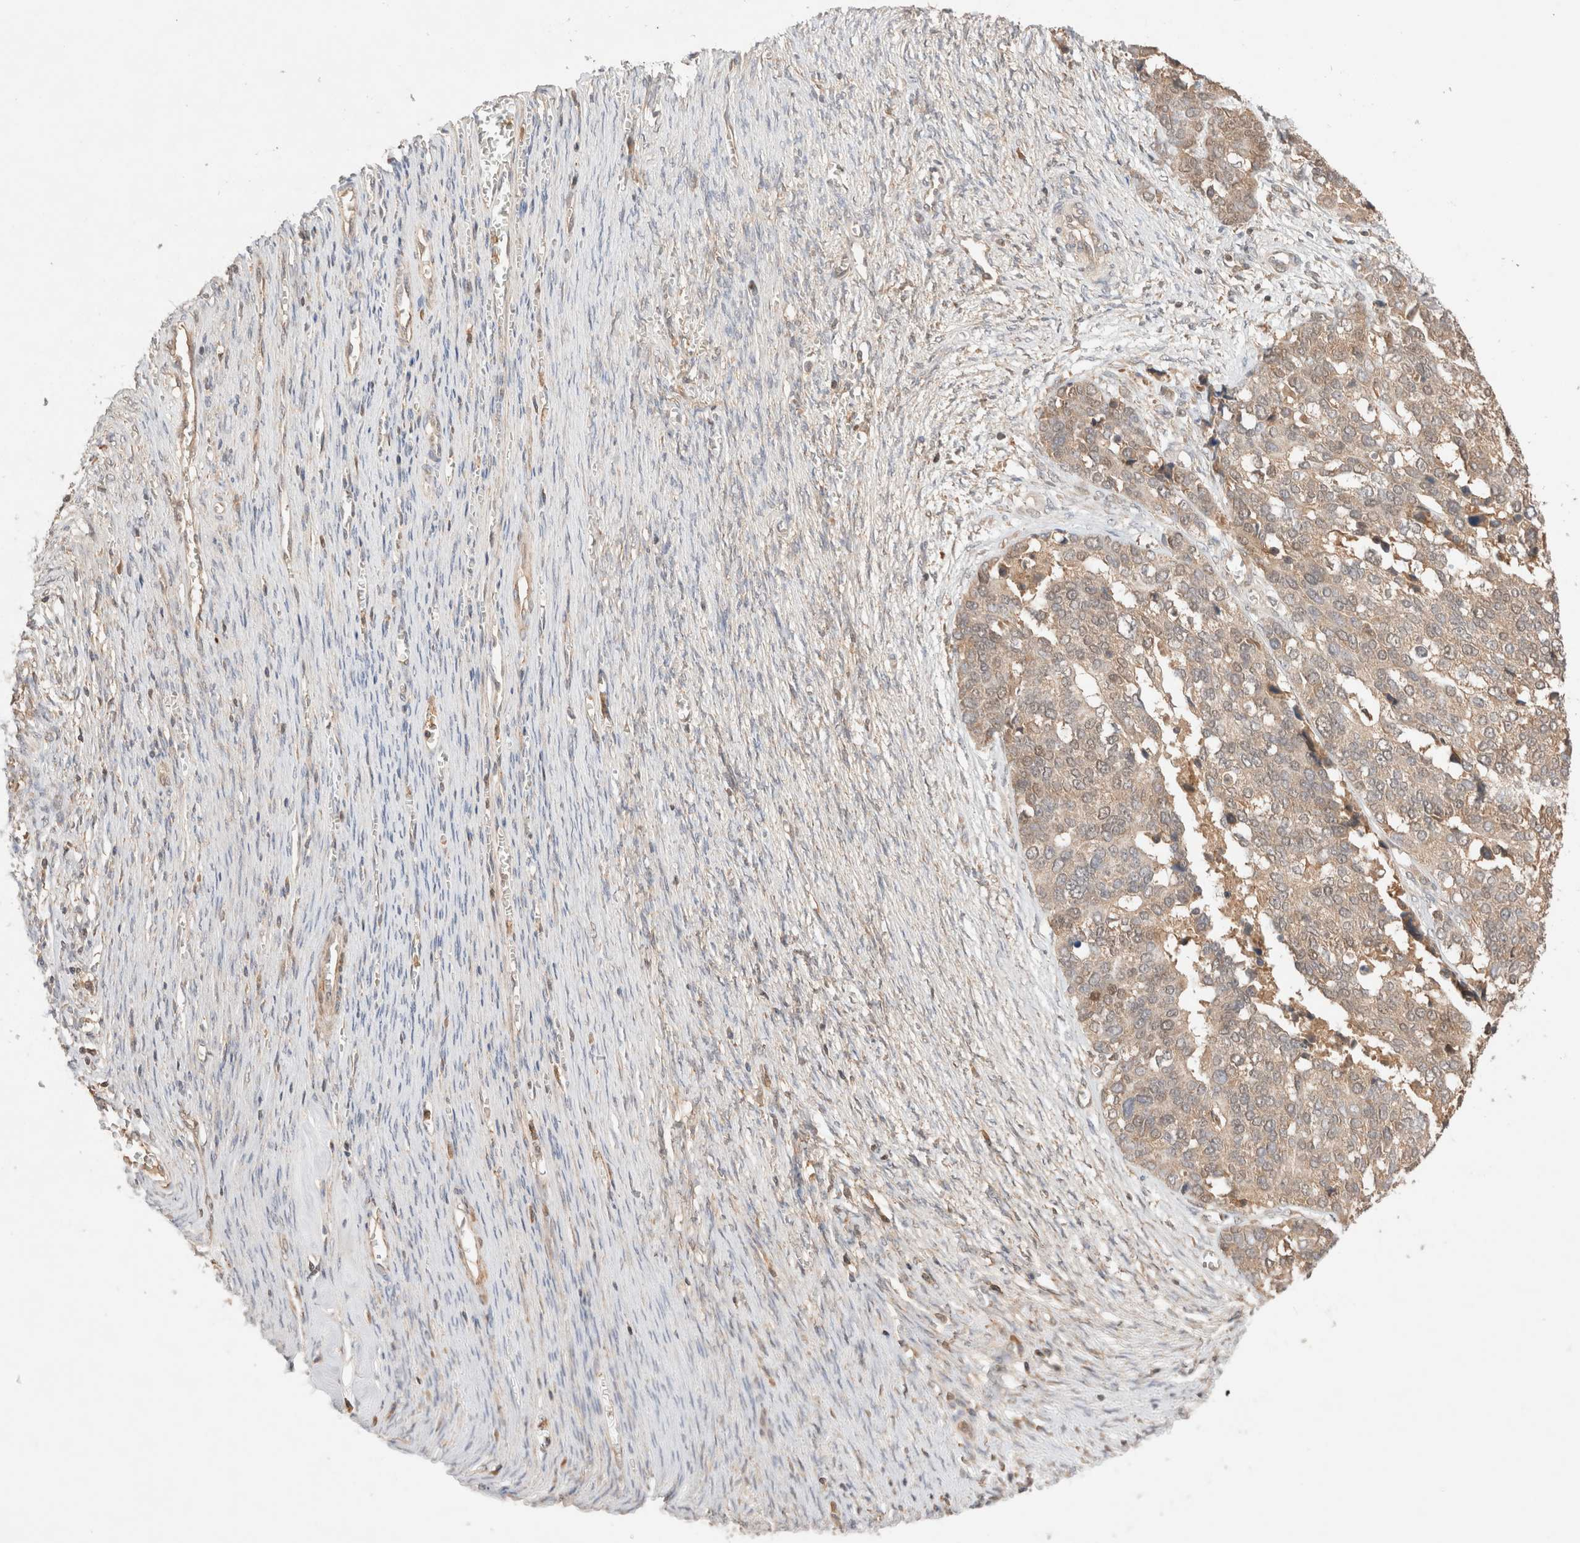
{"staining": {"intensity": "weak", "quantity": ">75%", "location": "cytoplasmic/membranous"}, "tissue": "ovarian cancer", "cell_type": "Tumor cells", "image_type": "cancer", "snomed": [{"axis": "morphology", "description": "Cystadenocarcinoma, serous, NOS"}, {"axis": "topography", "description": "Ovary"}], "caption": "About >75% of tumor cells in human ovarian serous cystadenocarcinoma reveal weak cytoplasmic/membranous protein expression as visualized by brown immunohistochemical staining.", "gene": "CARNMT1", "patient": {"sex": "female", "age": 44}}